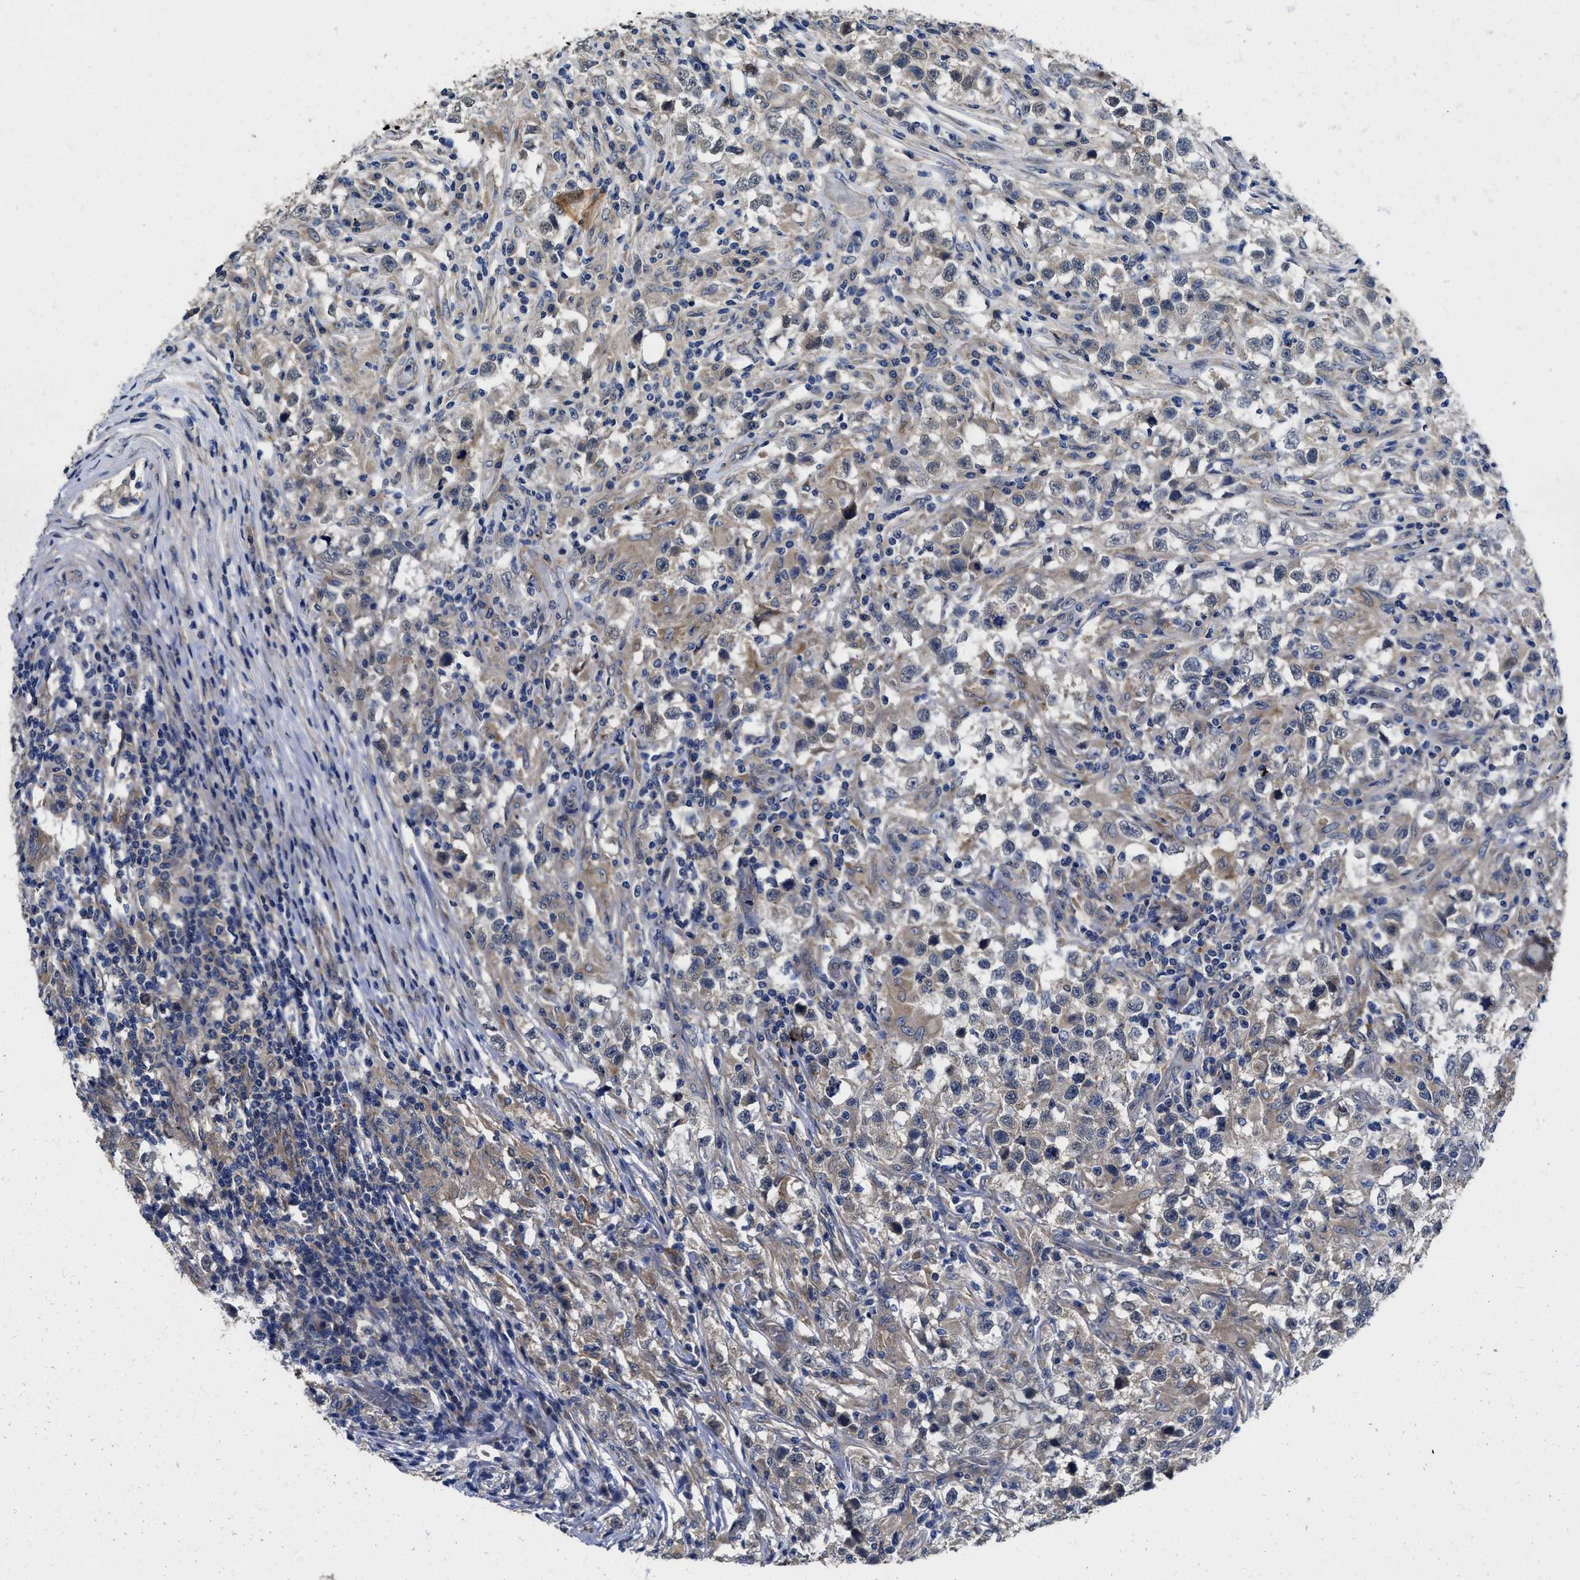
{"staining": {"intensity": "weak", "quantity": "<25%", "location": "cytoplasmic/membranous"}, "tissue": "testis cancer", "cell_type": "Tumor cells", "image_type": "cancer", "snomed": [{"axis": "morphology", "description": "Carcinoma, Embryonal, NOS"}, {"axis": "topography", "description": "Testis"}], "caption": "The immunohistochemistry histopathology image has no significant staining in tumor cells of testis embryonal carcinoma tissue. (Brightfield microscopy of DAB (3,3'-diaminobenzidine) immunohistochemistry (IHC) at high magnification).", "gene": "PKD2", "patient": {"sex": "male", "age": 21}}